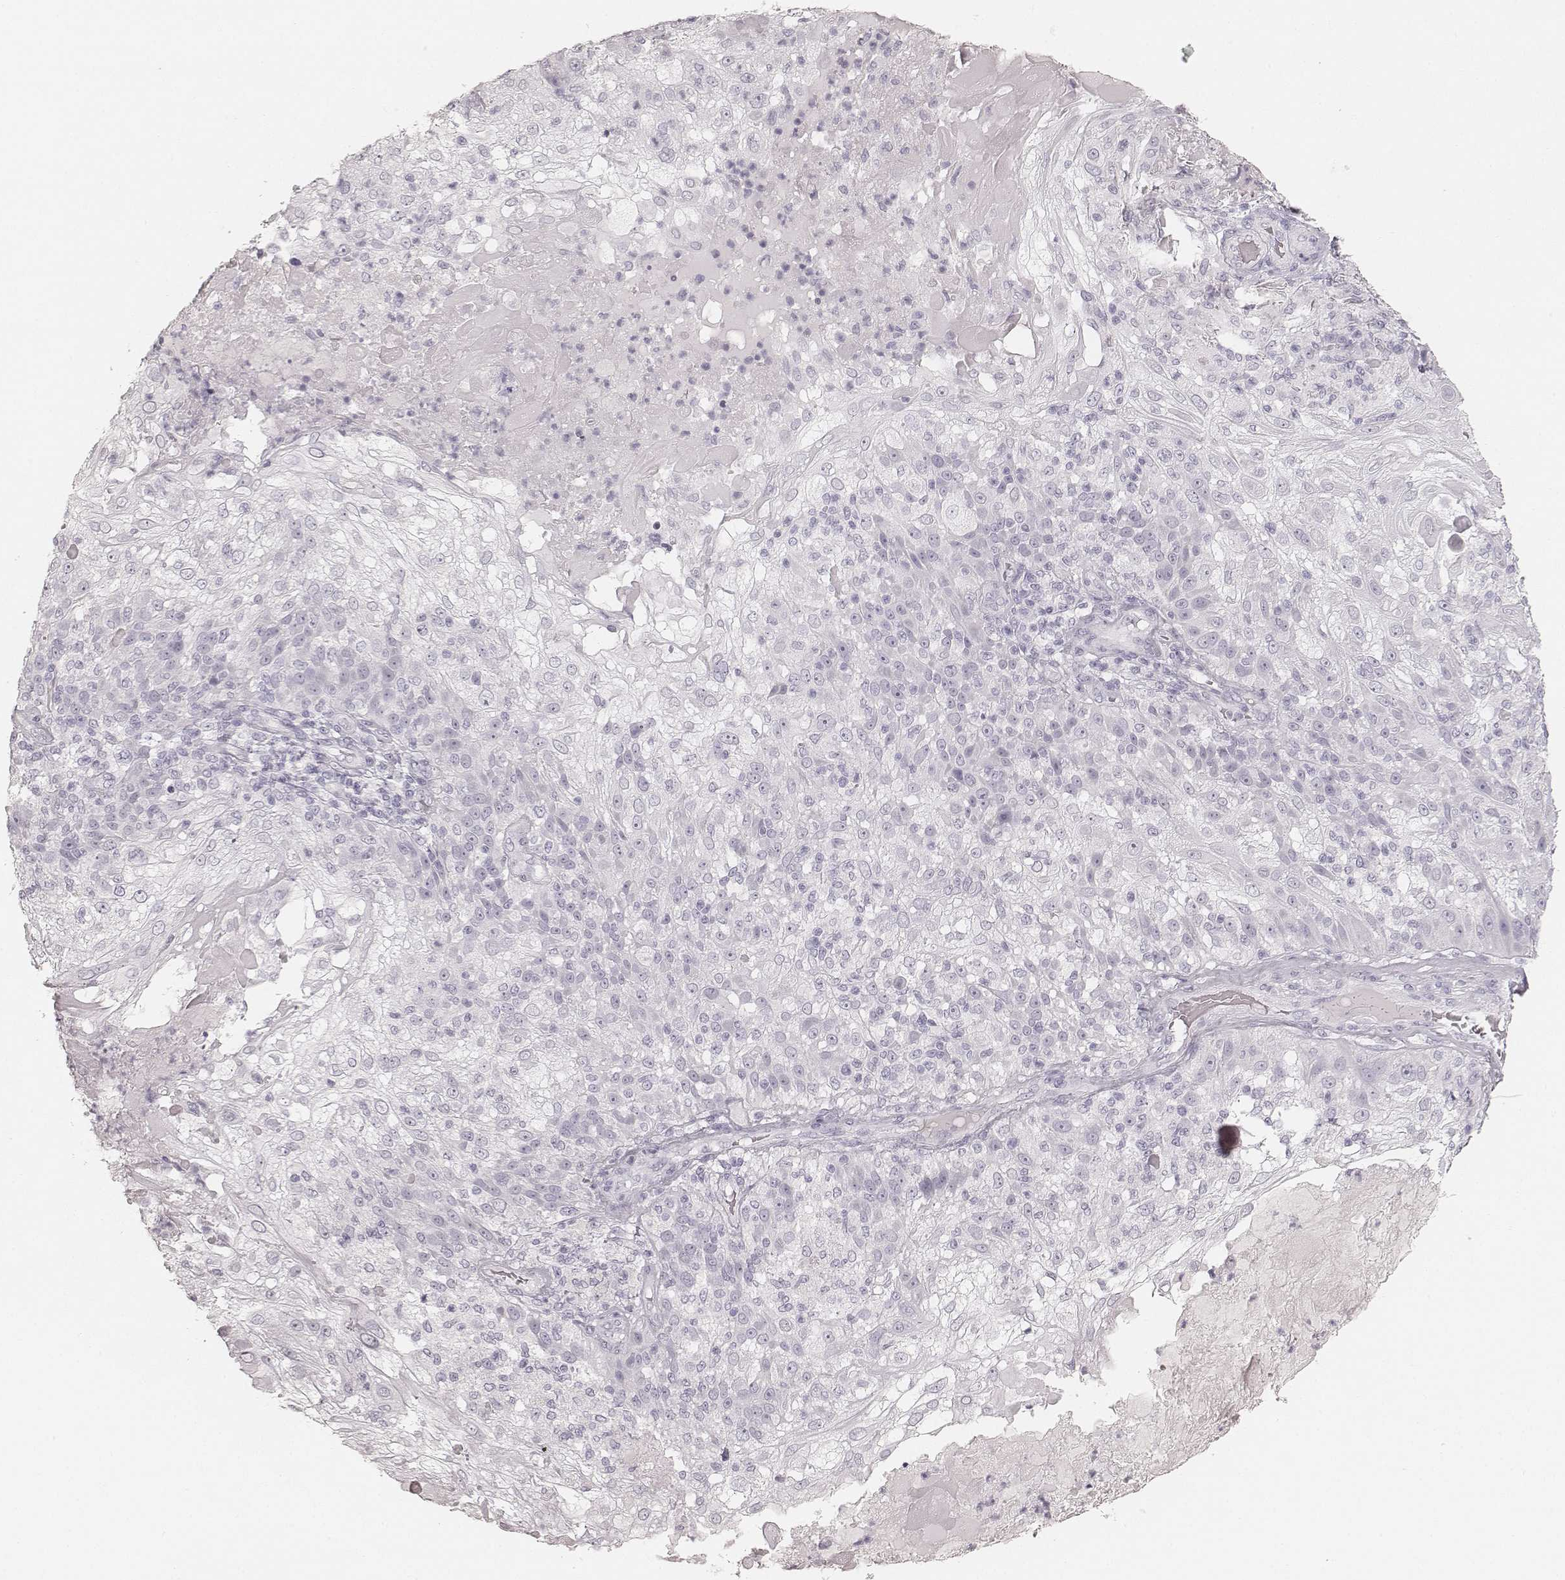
{"staining": {"intensity": "negative", "quantity": "none", "location": "none"}, "tissue": "skin cancer", "cell_type": "Tumor cells", "image_type": "cancer", "snomed": [{"axis": "morphology", "description": "Normal tissue, NOS"}, {"axis": "morphology", "description": "Squamous cell carcinoma, NOS"}, {"axis": "topography", "description": "Skin"}], "caption": "Human skin squamous cell carcinoma stained for a protein using IHC shows no expression in tumor cells.", "gene": "KRT31", "patient": {"sex": "female", "age": 83}}